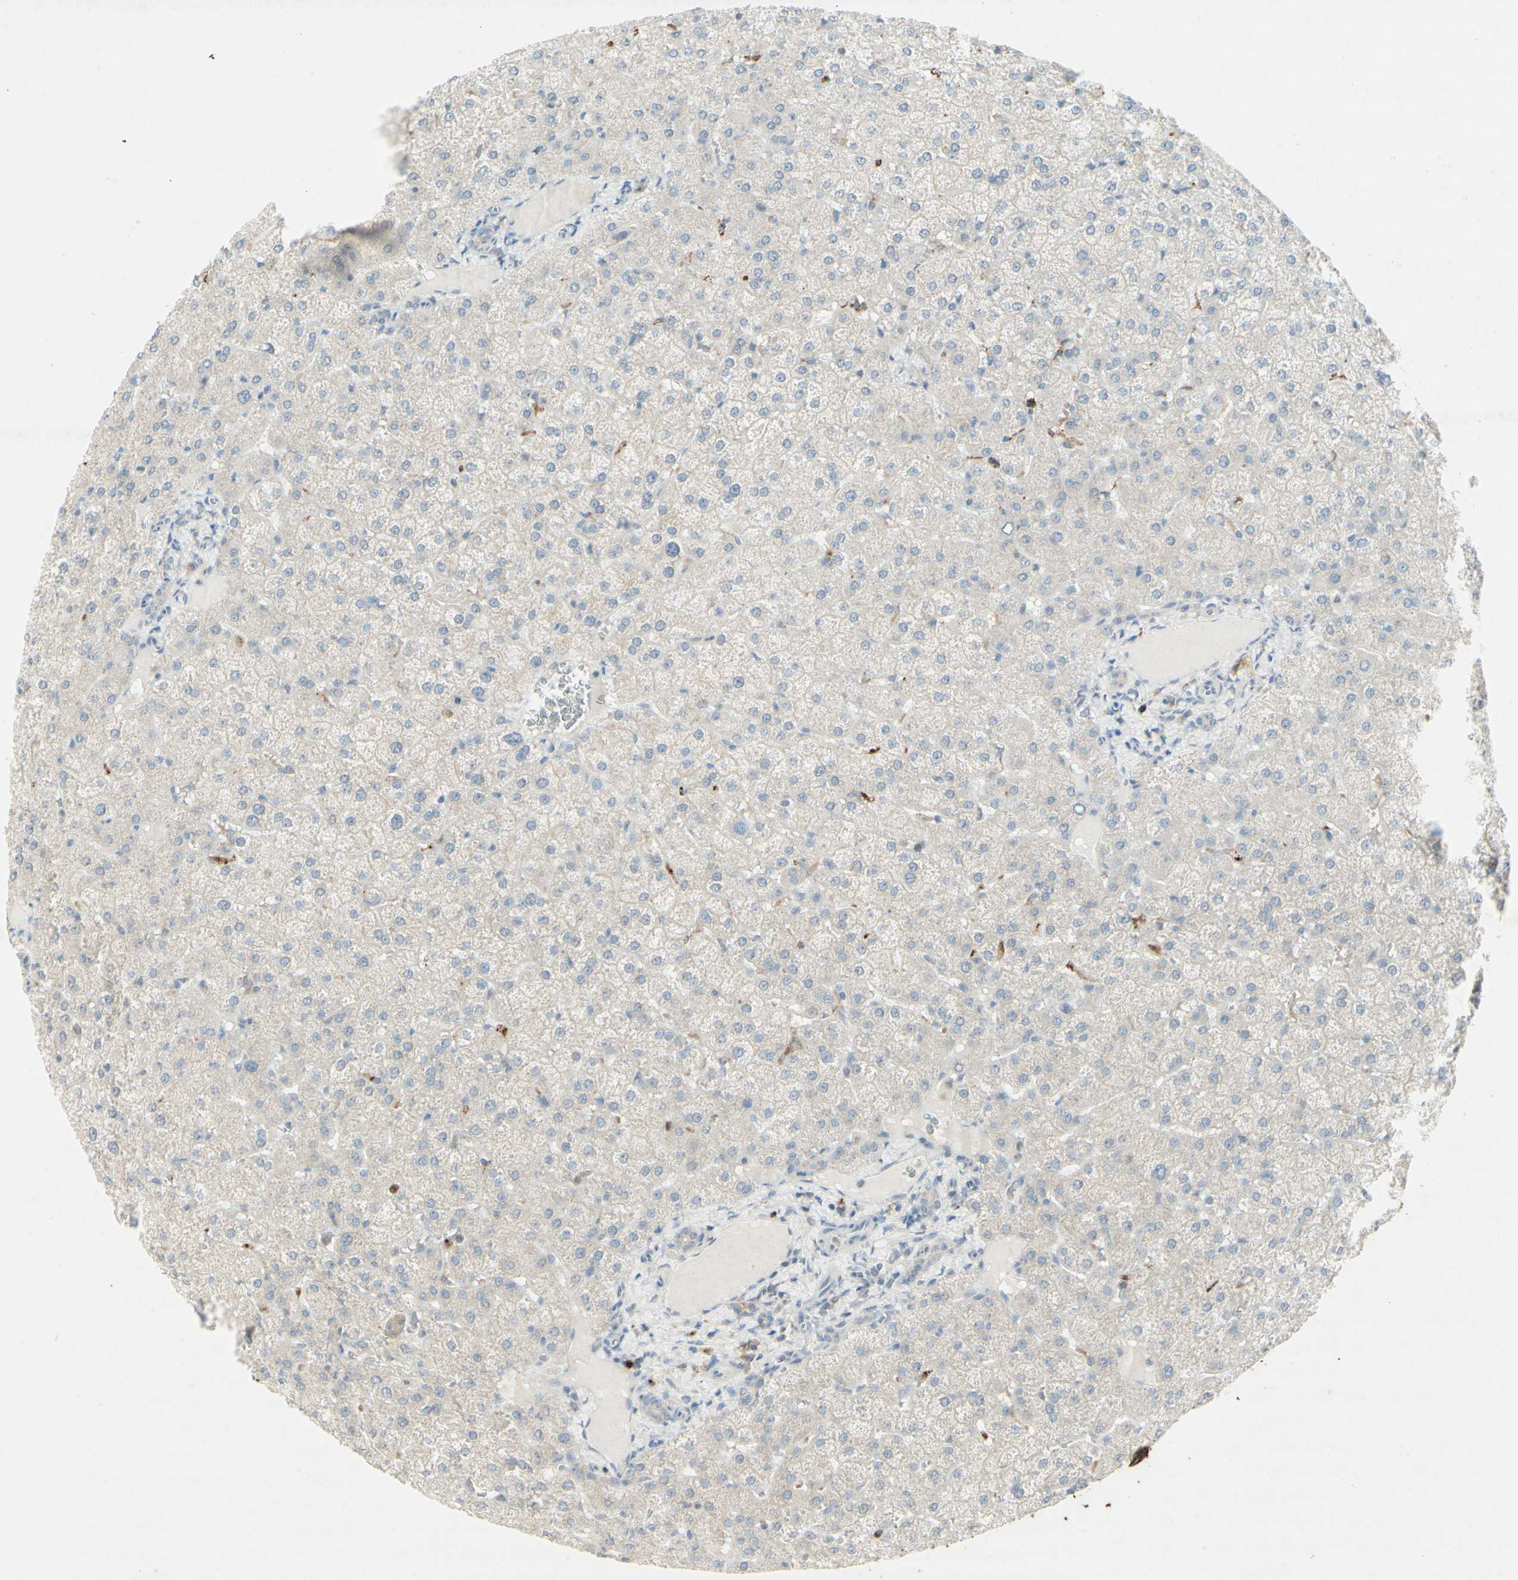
{"staining": {"intensity": "negative", "quantity": "none", "location": "none"}, "tissue": "liver", "cell_type": "Cholangiocytes", "image_type": "normal", "snomed": [{"axis": "morphology", "description": "Normal tissue, NOS"}, {"axis": "topography", "description": "Liver"}], "caption": "IHC histopathology image of unremarkable human liver stained for a protein (brown), which exhibits no staining in cholangiocytes.", "gene": "ATP6V1B1", "patient": {"sex": "female", "age": 32}}